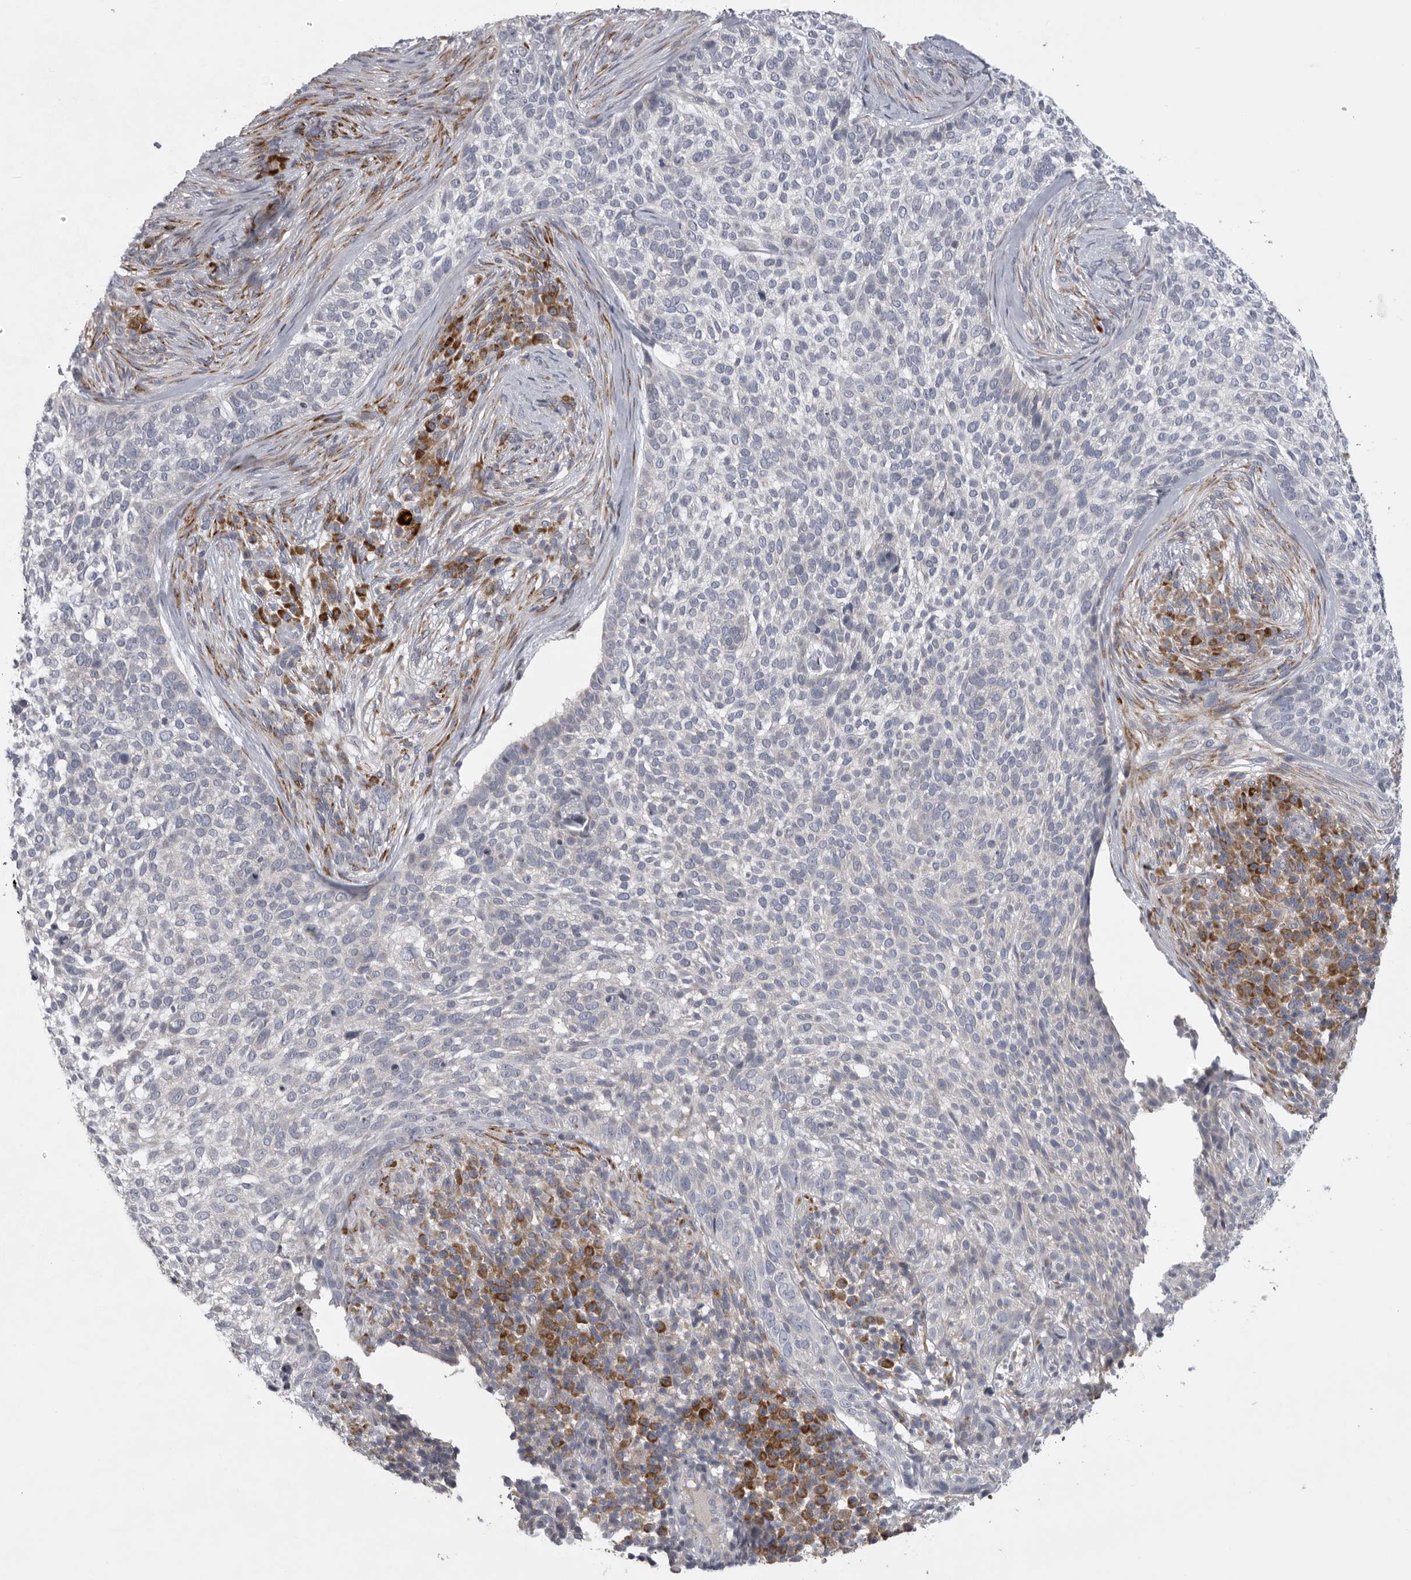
{"staining": {"intensity": "negative", "quantity": "none", "location": "none"}, "tissue": "skin cancer", "cell_type": "Tumor cells", "image_type": "cancer", "snomed": [{"axis": "morphology", "description": "Basal cell carcinoma"}, {"axis": "topography", "description": "Skin"}], "caption": "A photomicrograph of human skin cancer is negative for staining in tumor cells.", "gene": "USP24", "patient": {"sex": "female", "age": 64}}